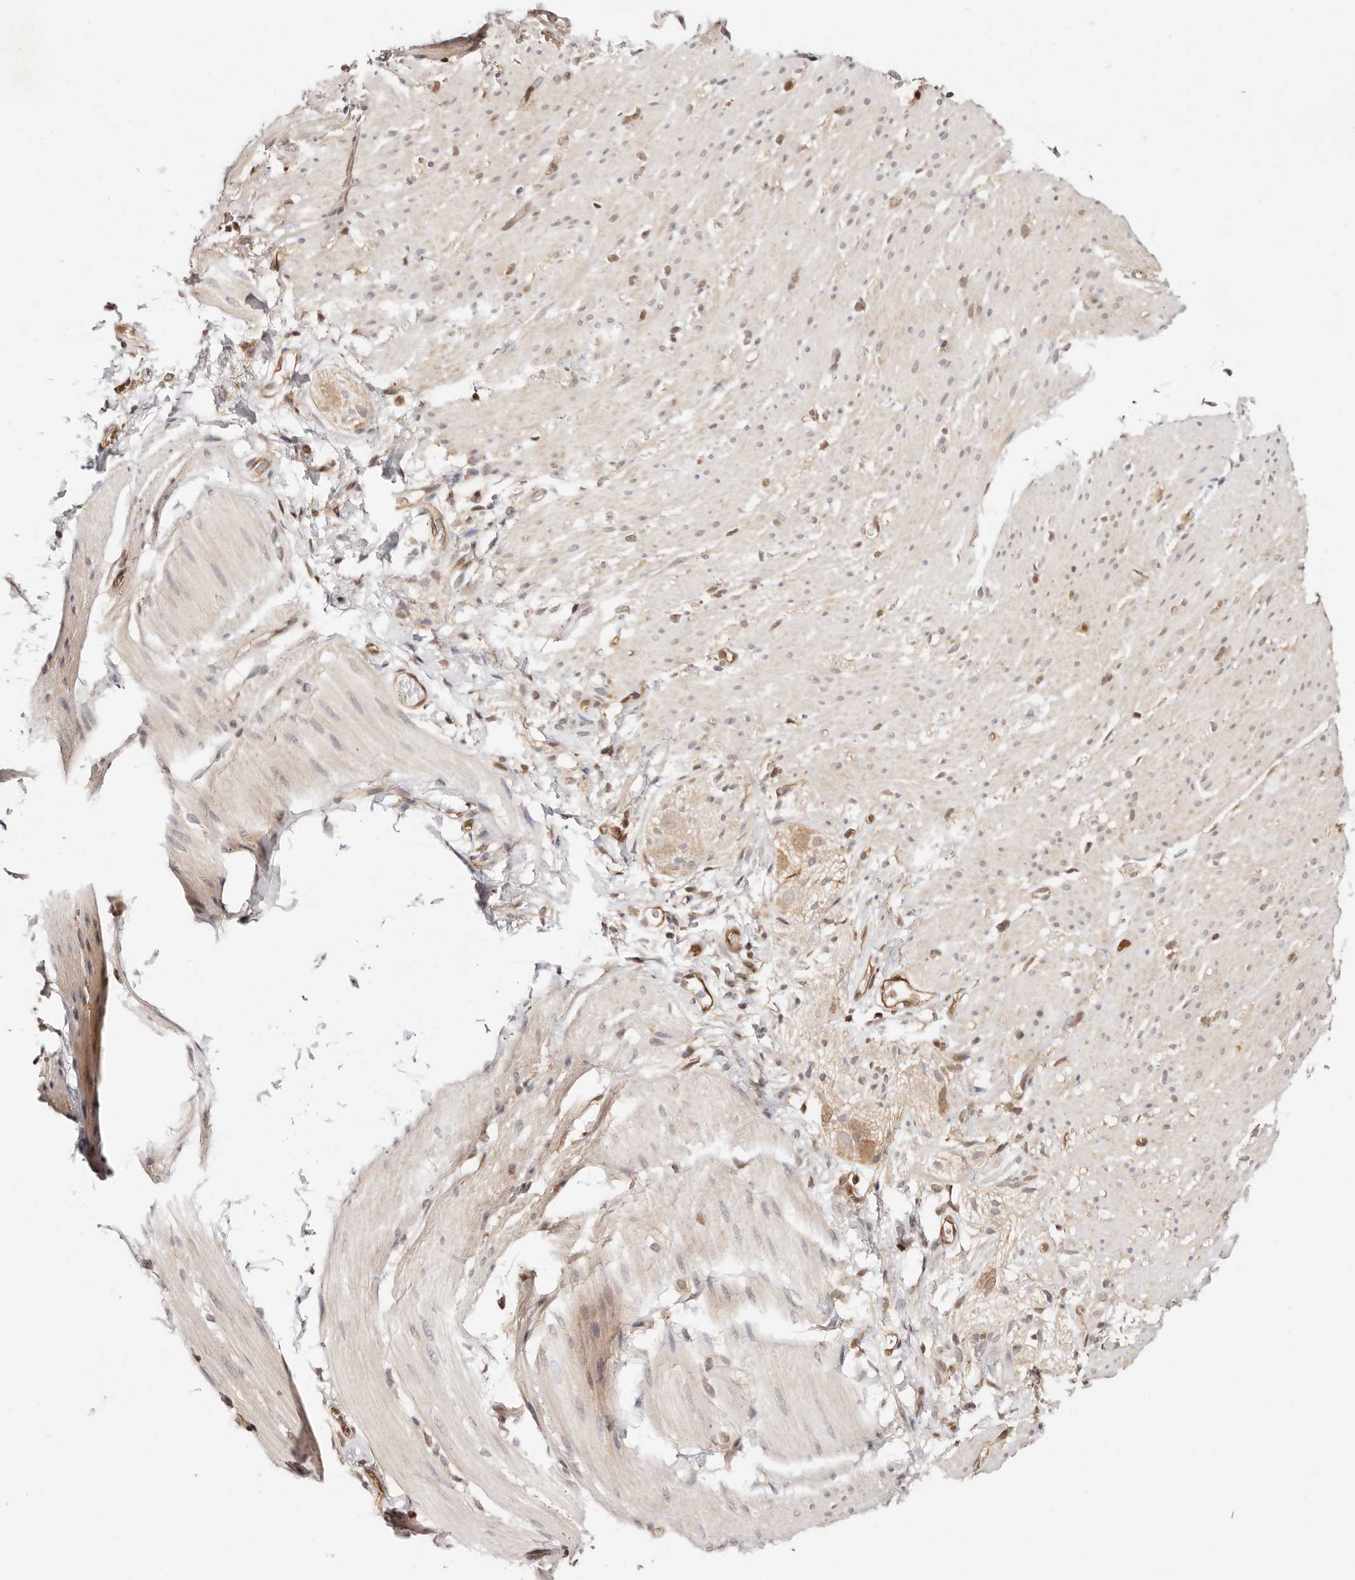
{"staining": {"intensity": "moderate", "quantity": "<25%", "location": "nuclear"}, "tissue": "smooth muscle", "cell_type": "Smooth muscle cells", "image_type": "normal", "snomed": [{"axis": "morphology", "description": "Normal tissue, NOS"}, {"axis": "topography", "description": "Smooth muscle"}, {"axis": "topography", "description": "Small intestine"}], "caption": "An image of human smooth muscle stained for a protein demonstrates moderate nuclear brown staining in smooth muscle cells.", "gene": "STAT5A", "patient": {"sex": "female", "age": 84}}